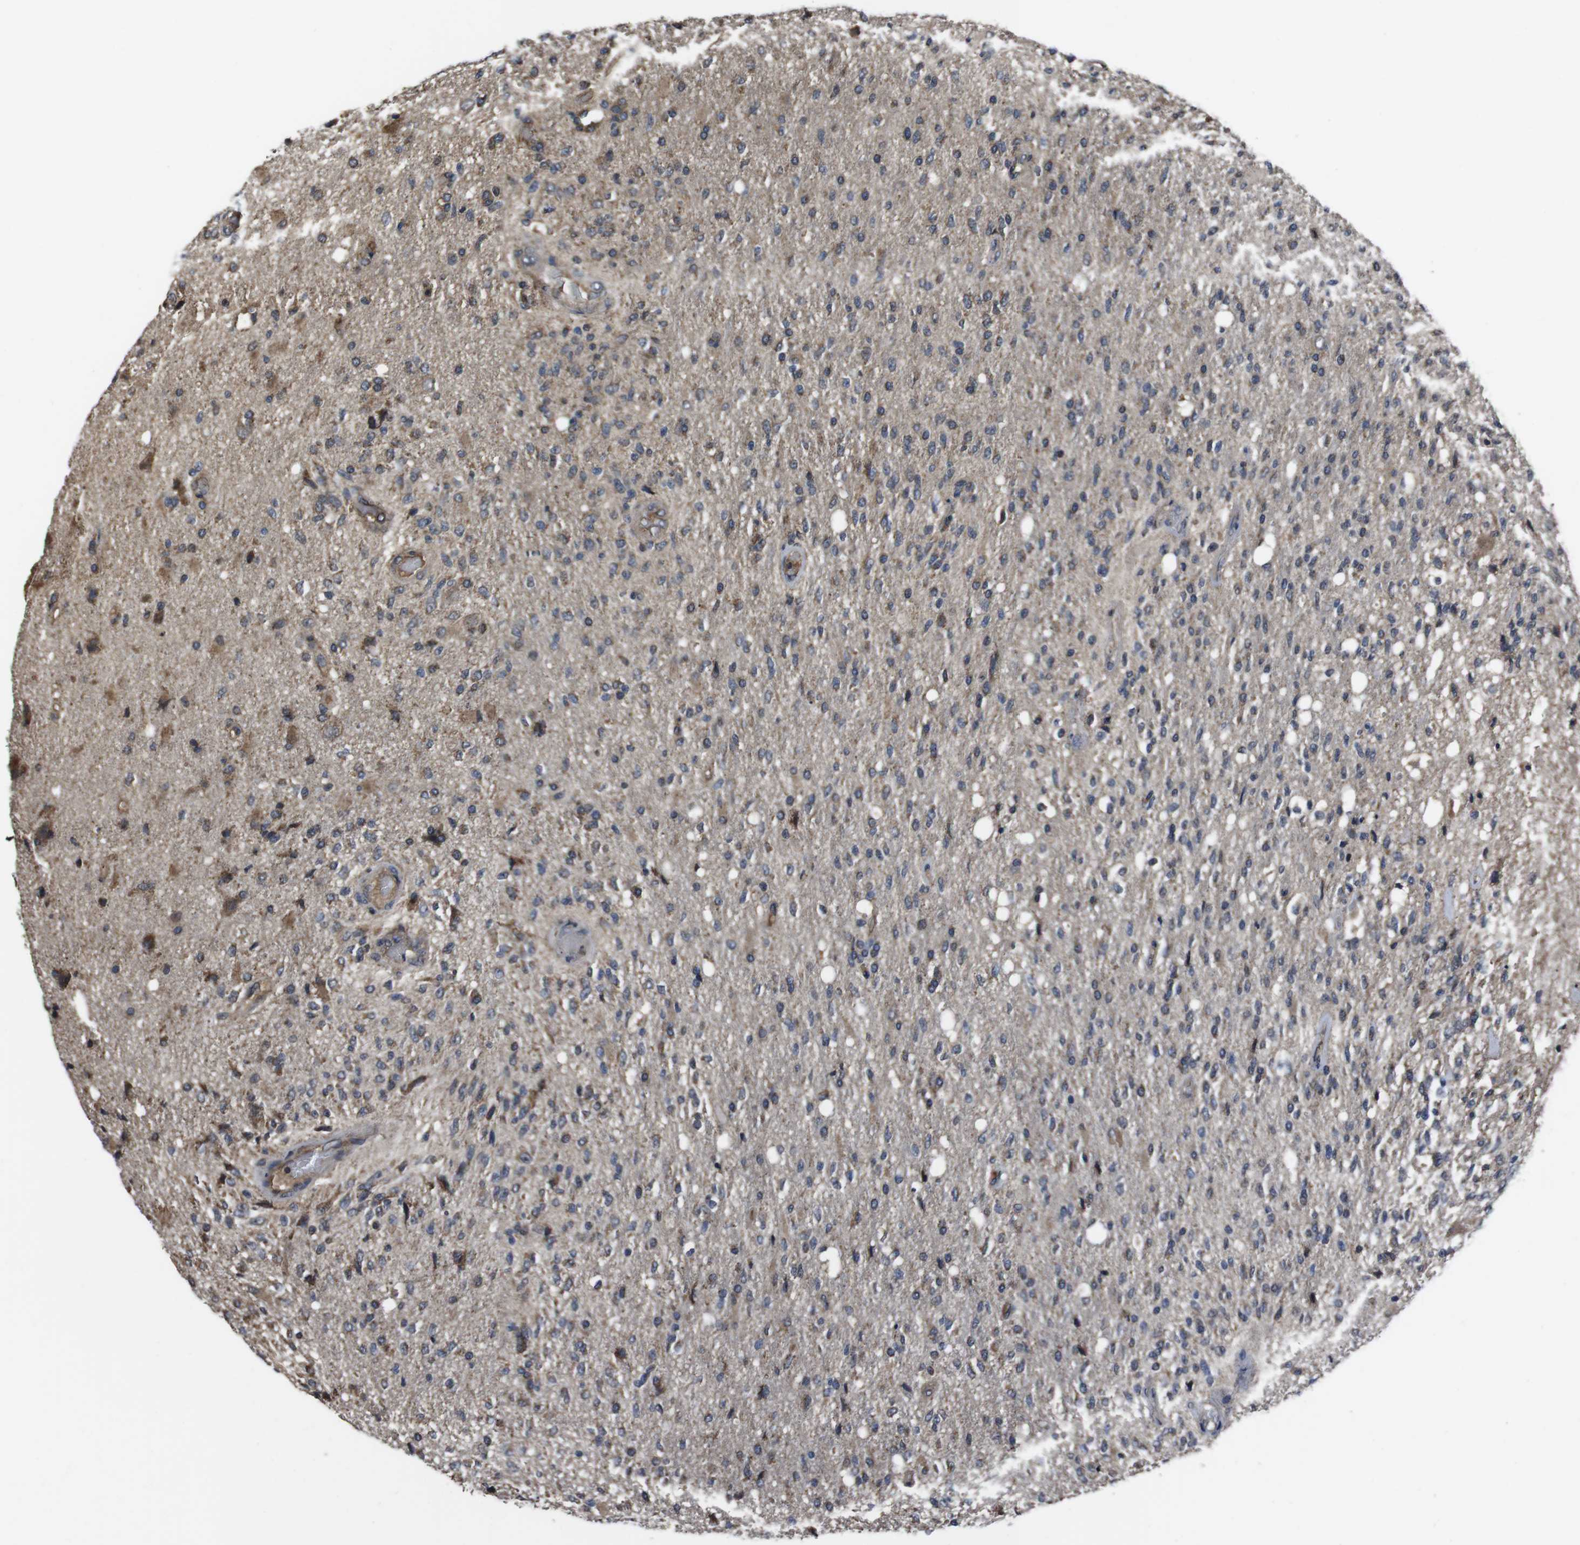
{"staining": {"intensity": "moderate", "quantity": "<25%", "location": "cytoplasmic/membranous"}, "tissue": "glioma", "cell_type": "Tumor cells", "image_type": "cancer", "snomed": [{"axis": "morphology", "description": "Normal tissue, NOS"}, {"axis": "morphology", "description": "Glioma, malignant, High grade"}, {"axis": "topography", "description": "Cerebral cortex"}], "caption": "This image shows immunohistochemistry (IHC) staining of human glioma, with low moderate cytoplasmic/membranous staining in about <25% of tumor cells.", "gene": "CXCL11", "patient": {"sex": "male", "age": 77}}